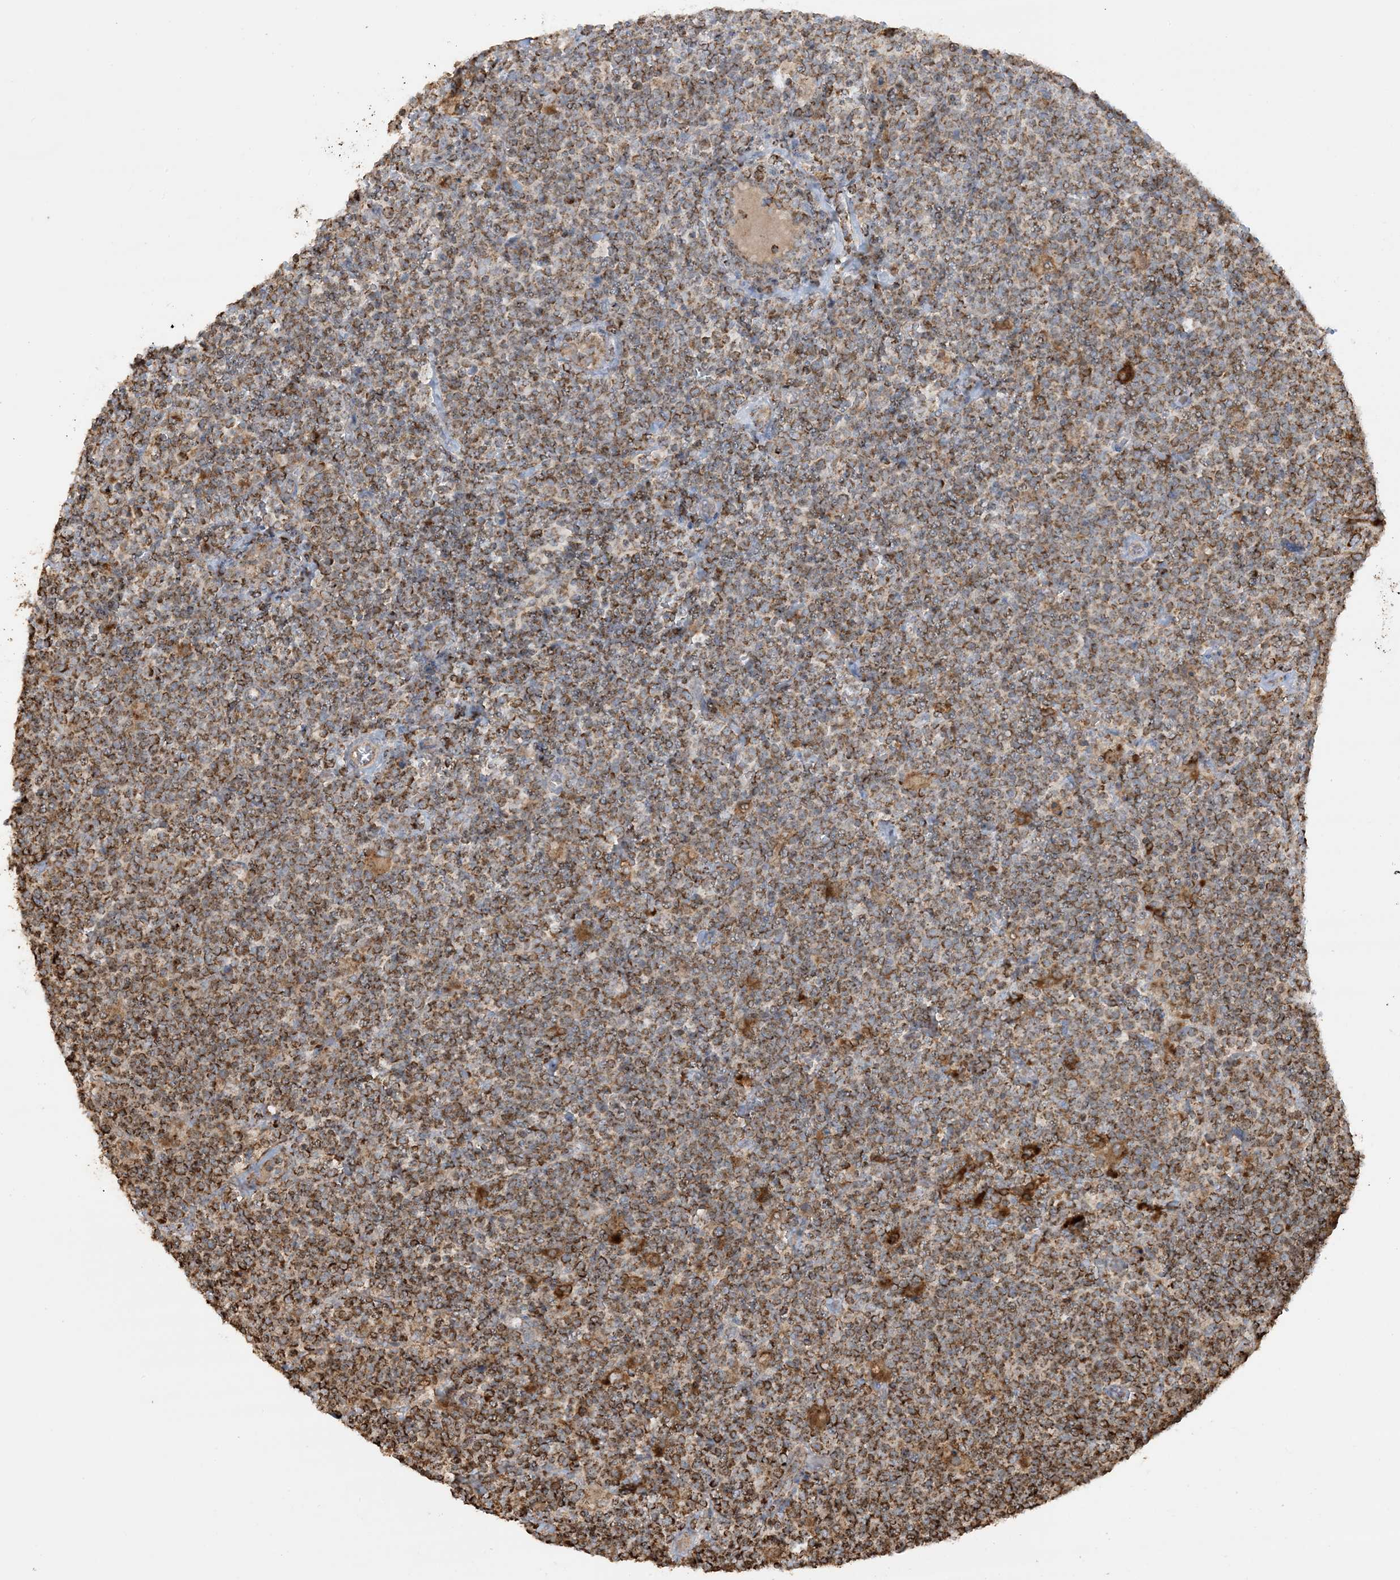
{"staining": {"intensity": "moderate", "quantity": ">75%", "location": "cytoplasmic/membranous"}, "tissue": "lymphoma", "cell_type": "Tumor cells", "image_type": "cancer", "snomed": [{"axis": "morphology", "description": "Malignant lymphoma, non-Hodgkin's type, High grade"}, {"axis": "topography", "description": "Lymph node"}], "caption": "High-power microscopy captured an immunohistochemistry (IHC) micrograph of lymphoma, revealing moderate cytoplasmic/membranous expression in approximately >75% of tumor cells.", "gene": "AGA", "patient": {"sex": "male", "age": 61}}